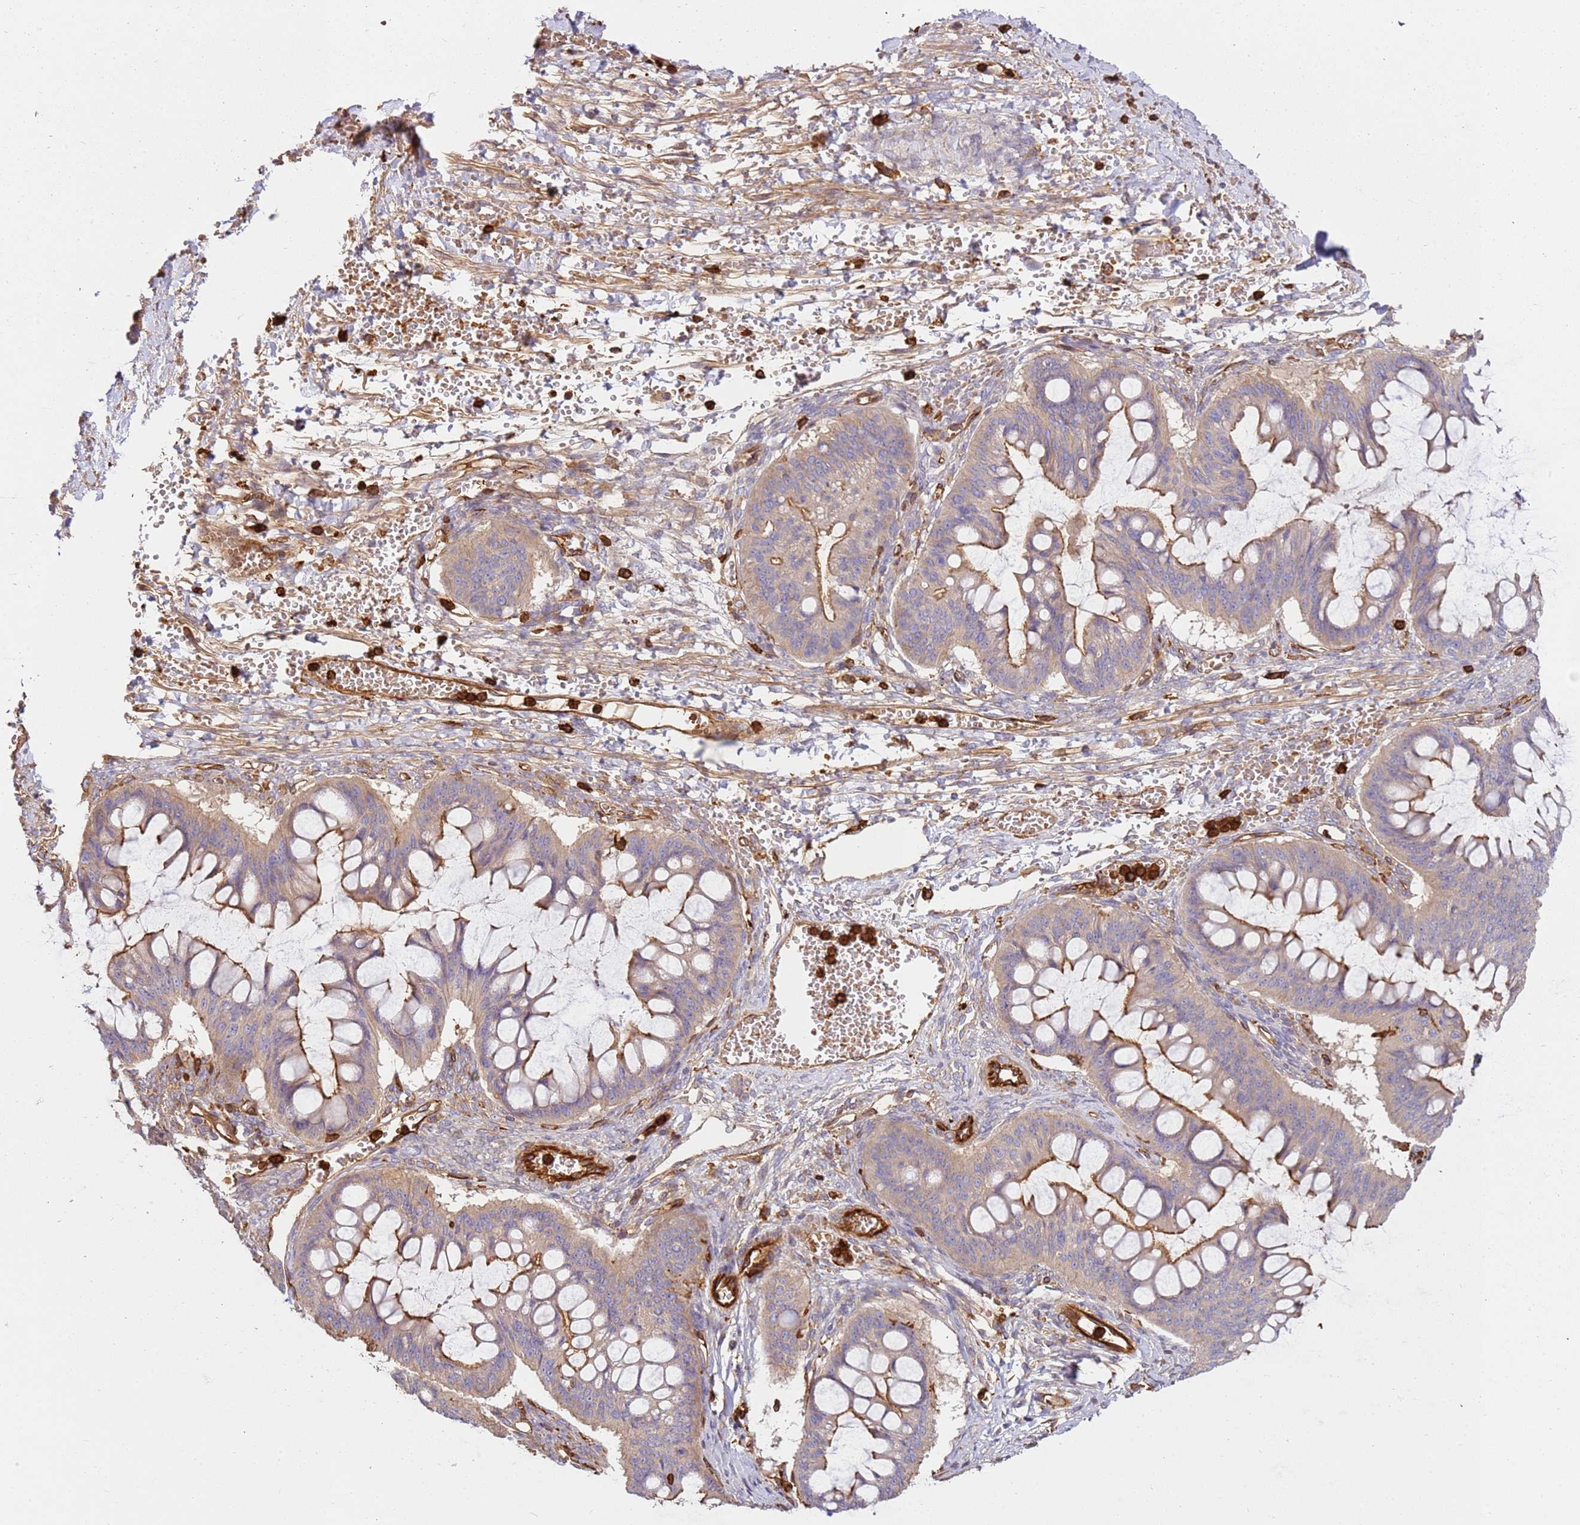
{"staining": {"intensity": "moderate", "quantity": "25%-75%", "location": "cytoplasmic/membranous"}, "tissue": "ovarian cancer", "cell_type": "Tumor cells", "image_type": "cancer", "snomed": [{"axis": "morphology", "description": "Cystadenocarcinoma, mucinous, NOS"}, {"axis": "topography", "description": "Ovary"}], "caption": "A brown stain highlights moderate cytoplasmic/membranous staining of a protein in ovarian mucinous cystadenocarcinoma tumor cells.", "gene": "OR6P1", "patient": {"sex": "female", "age": 73}}